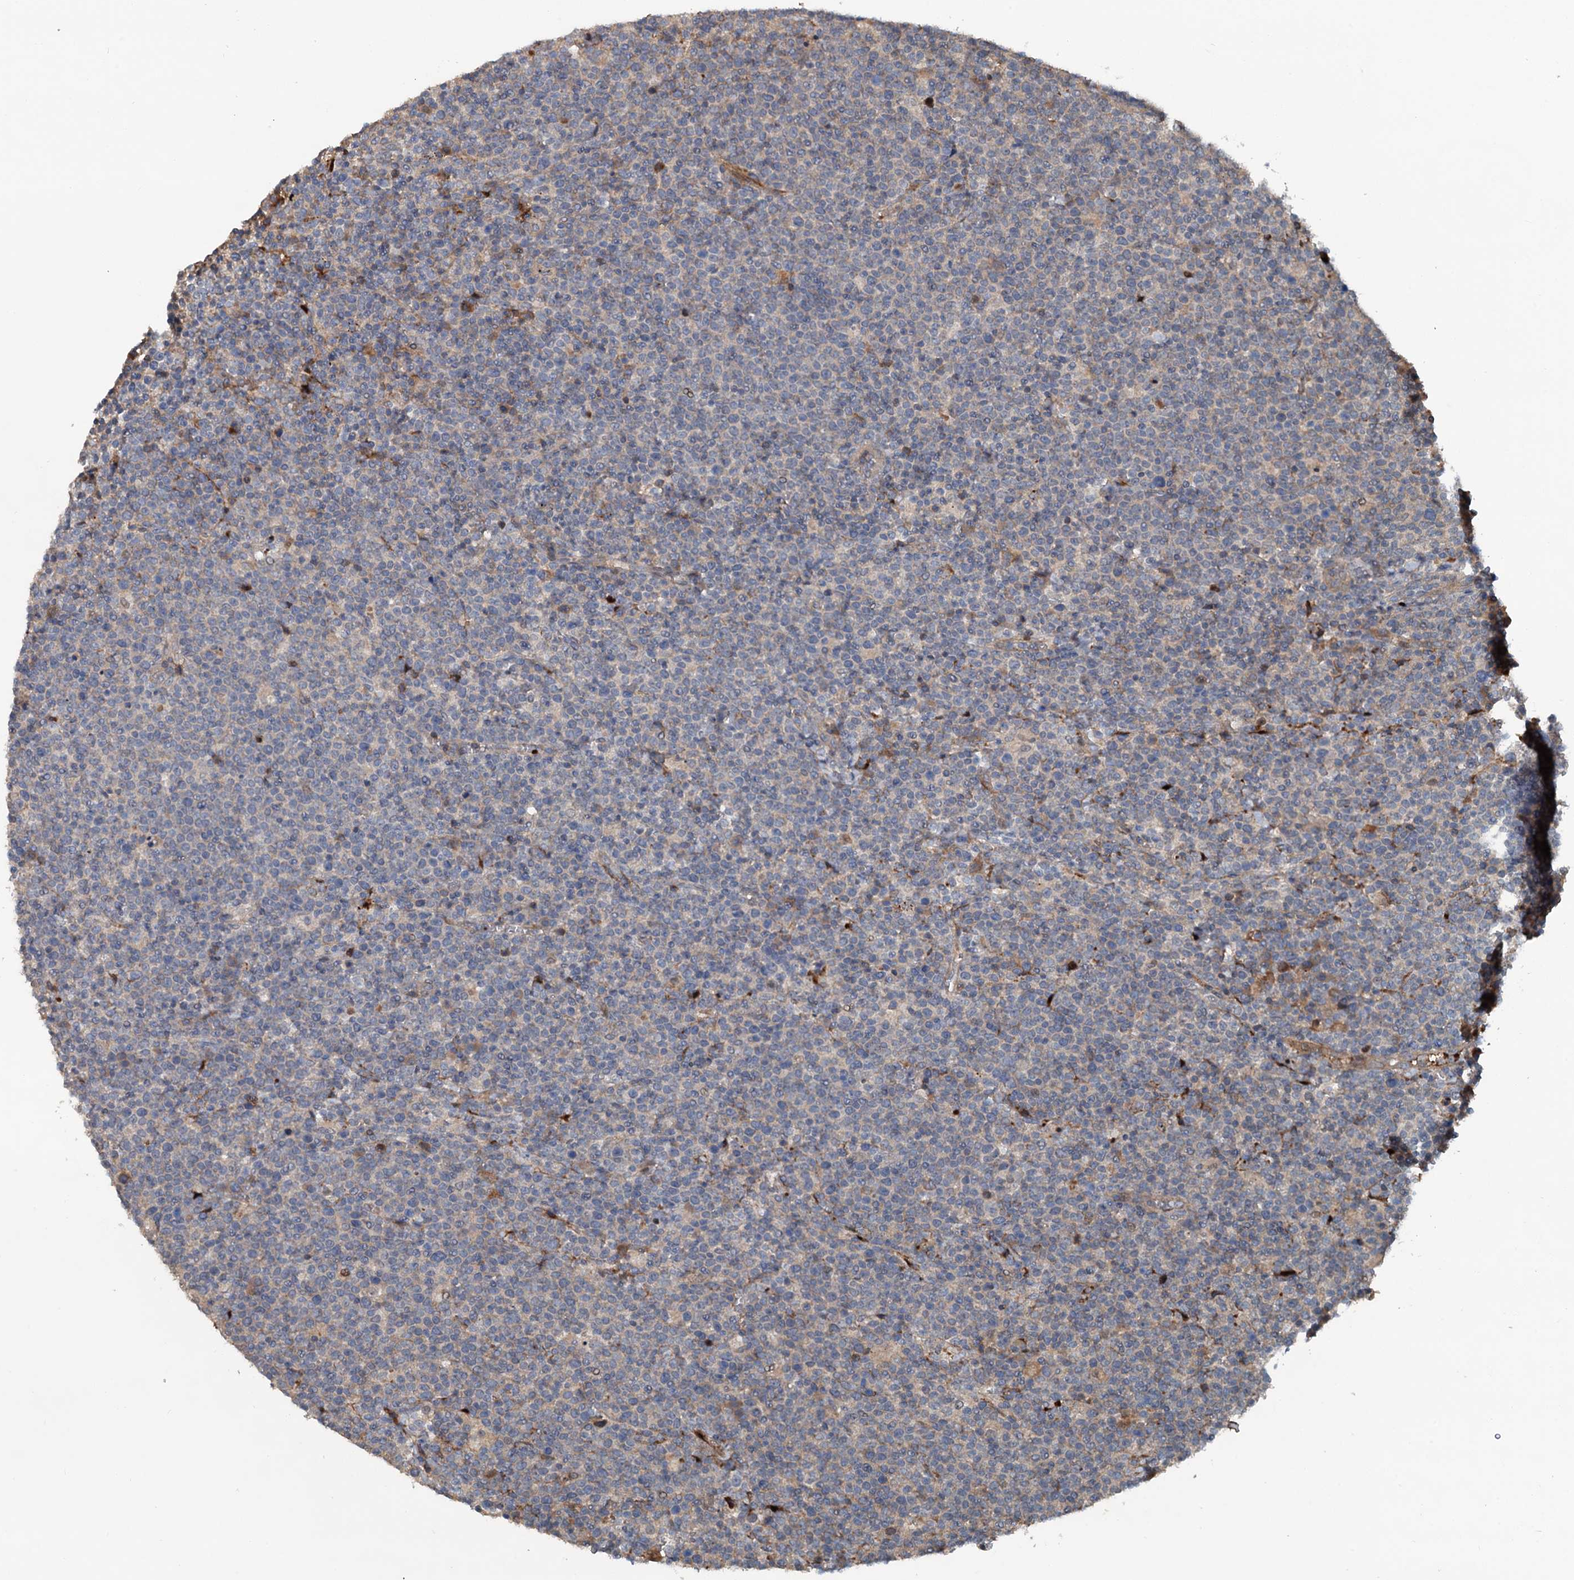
{"staining": {"intensity": "weak", "quantity": "<25%", "location": "cytoplasmic/membranous"}, "tissue": "lymphoma", "cell_type": "Tumor cells", "image_type": "cancer", "snomed": [{"axis": "morphology", "description": "Malignant lymphoma, non-Hodgkin's type, High grade"}, {"axis": "topography", "description": "Lymph node"}], "caption": "The histopathology image demonstrates no staining of tumor cells in high-grade malignant lymphoma, non-Hodgkin's type. (DAB immunohistochemistry (IHC), high magnification).", "gene": "TEDC1", "patient": {"sex": "male", "age": 61}}